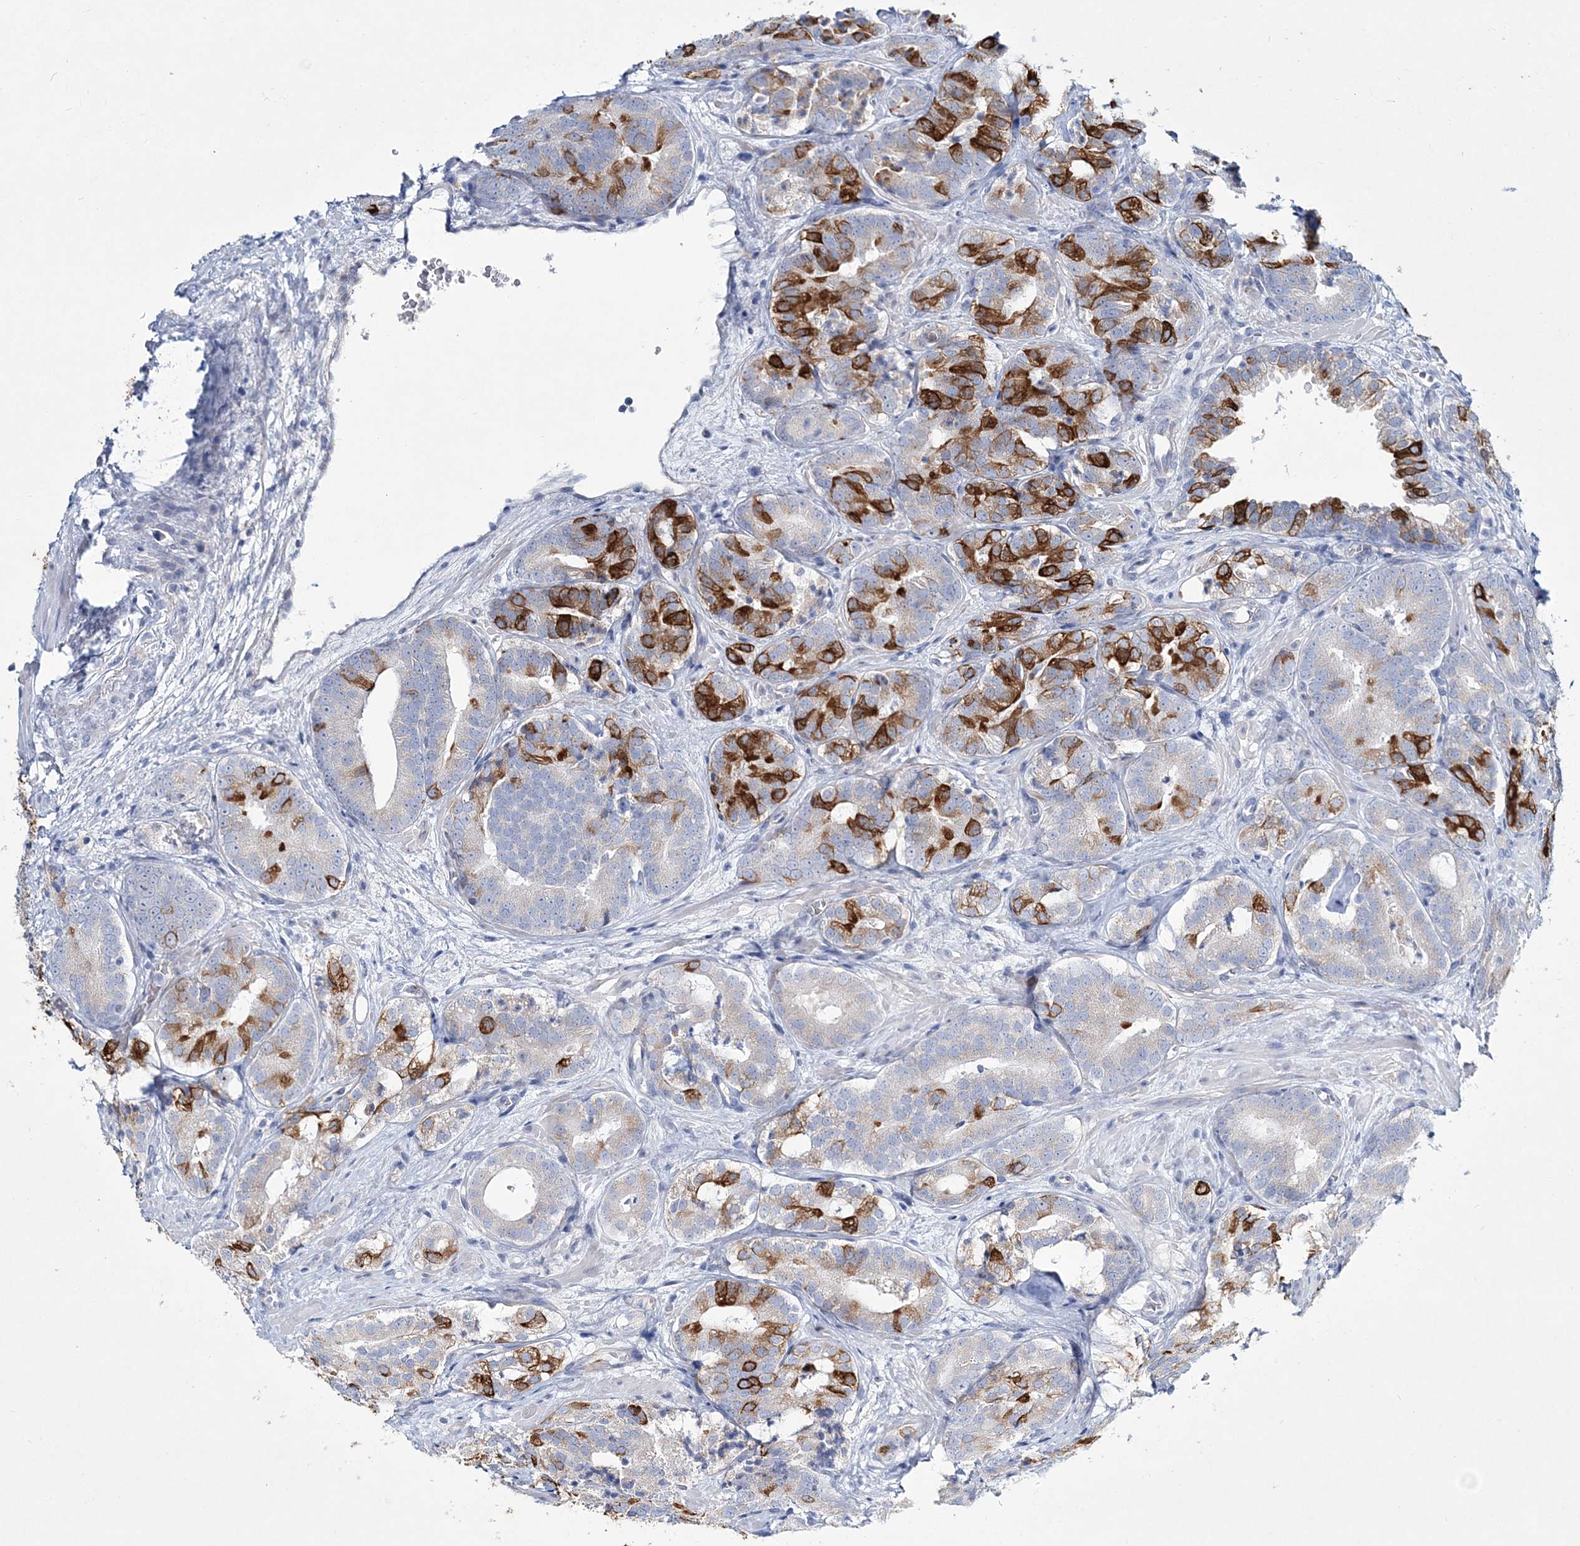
{"staining": {"intensity": "strong", "quantity": "25%-75%", "location": "cytoplasmic/membranous"}, "tissue": "prostate cancer", "cell_type": "Tumor cells", "image_type": "cancer", "snomed": [{"axis": "morphology", "description": "Adenocarcinoma, High grade"}, {"axis": "topography", "description": "Prostate"}], "caption": "High-grade adenocarcinoma (prostate) was stained to show a protein in brown. There is high levels of strong cytoplasmic/membranous staining in about 25%-75% of tumor cells.", "gene": "ADGRL1", "patient": {"sex": "male", "age": 57}}